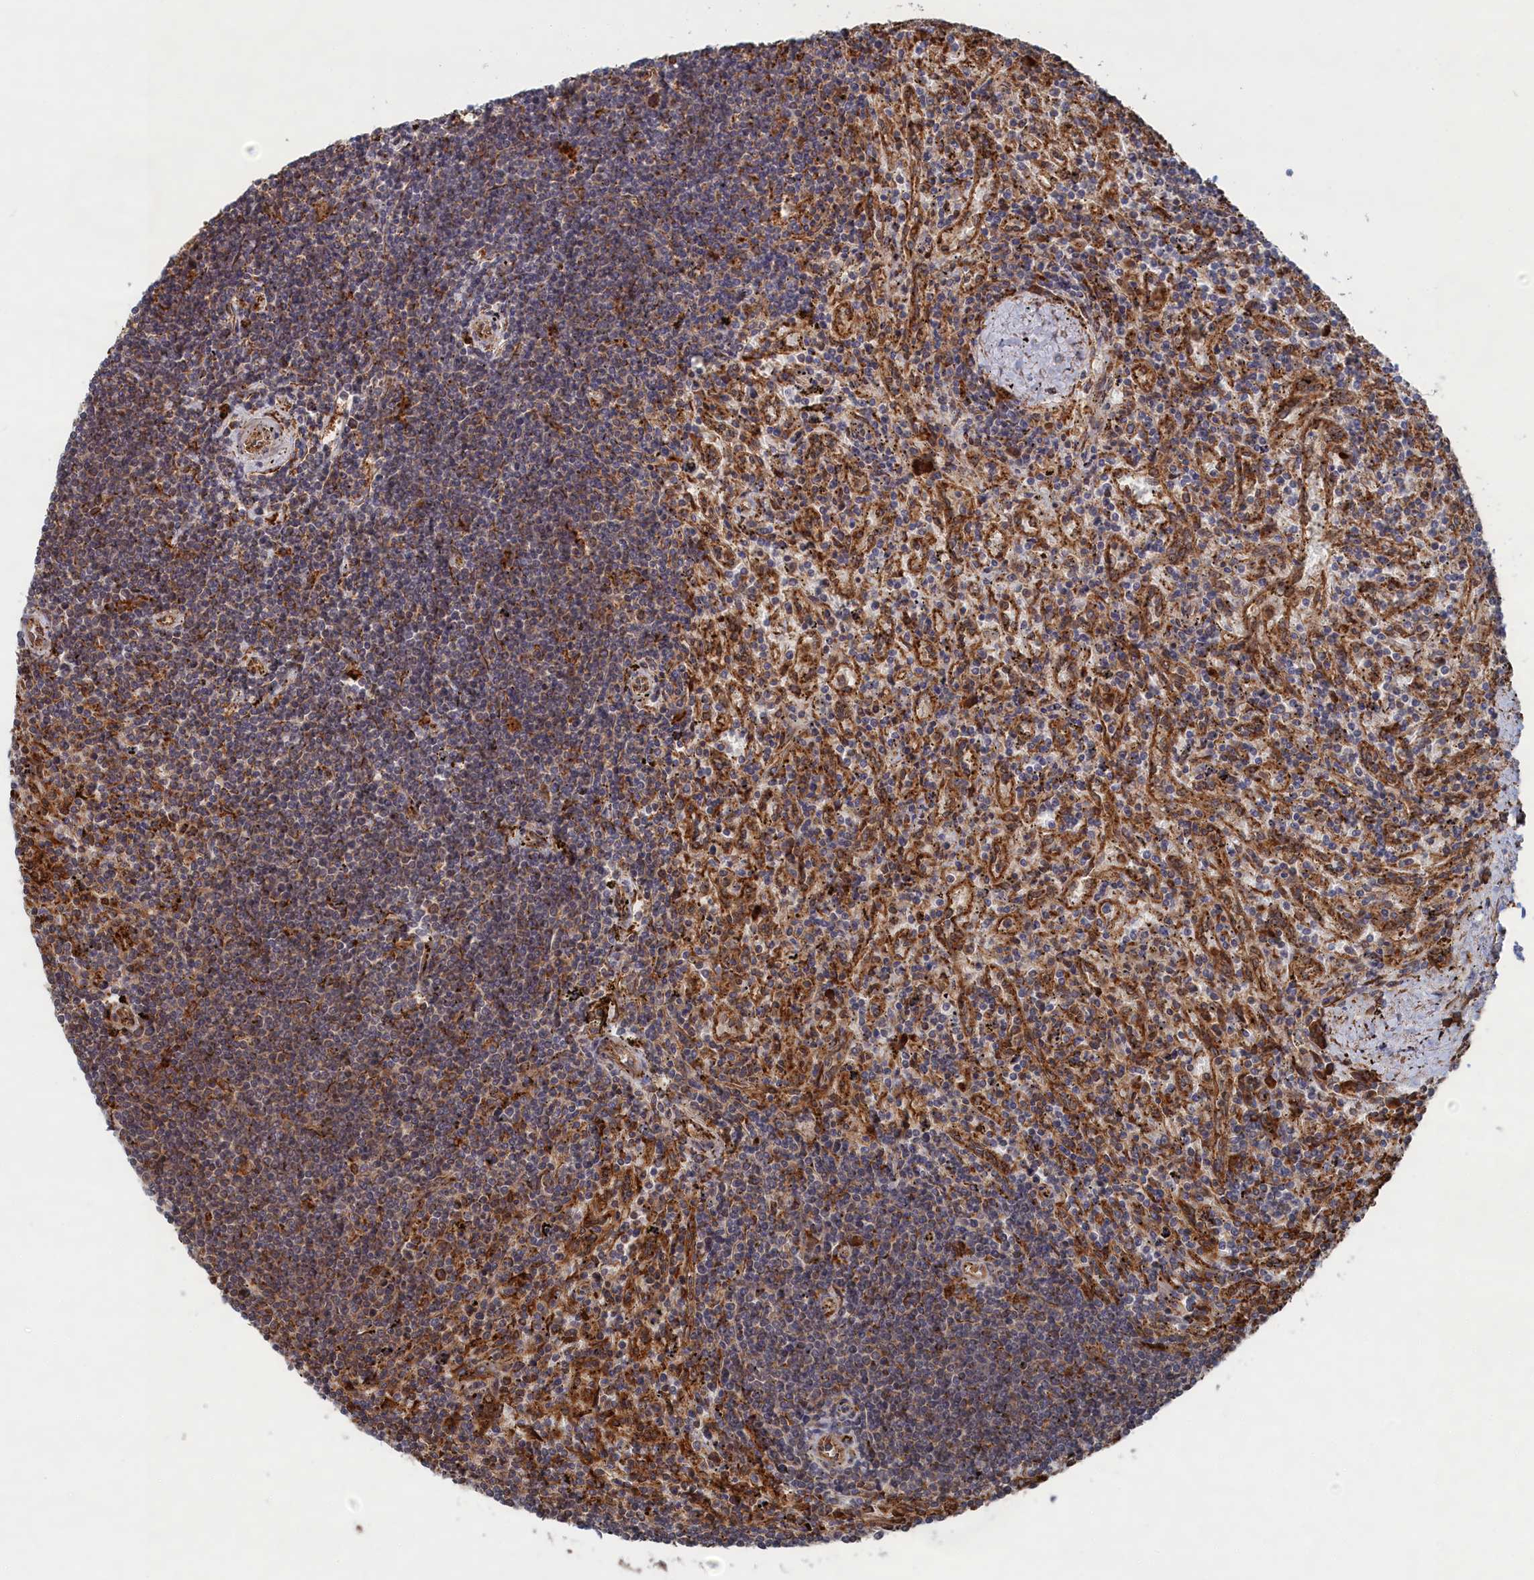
{"staining": {"intensity": "weak", "quantity": "25%-75%", "location": "cytoplasmic/membranous"}, "tissue": "lymphoma", "cell_type": "Tumor cells", "image_type": "cancer", "snomed": [{"axis": "morphology", "description": "Malignant lymphoma, non-Hodgkin's type, Low grade"}, {"axis": "topography", "description": "Spleen"}], "caption": "Brown immunohistochemical staining in human lymphoma reveals weak cytoplasmic/membranous staining in about 25%-75% of tumor cells. The protein is stained brown, and the nuclei are stained in blue (DAB IHC with brightfield microscopy, high magnification).", "gene": "BPIFB6", "patient": {"sex": "male", "age": 76}}